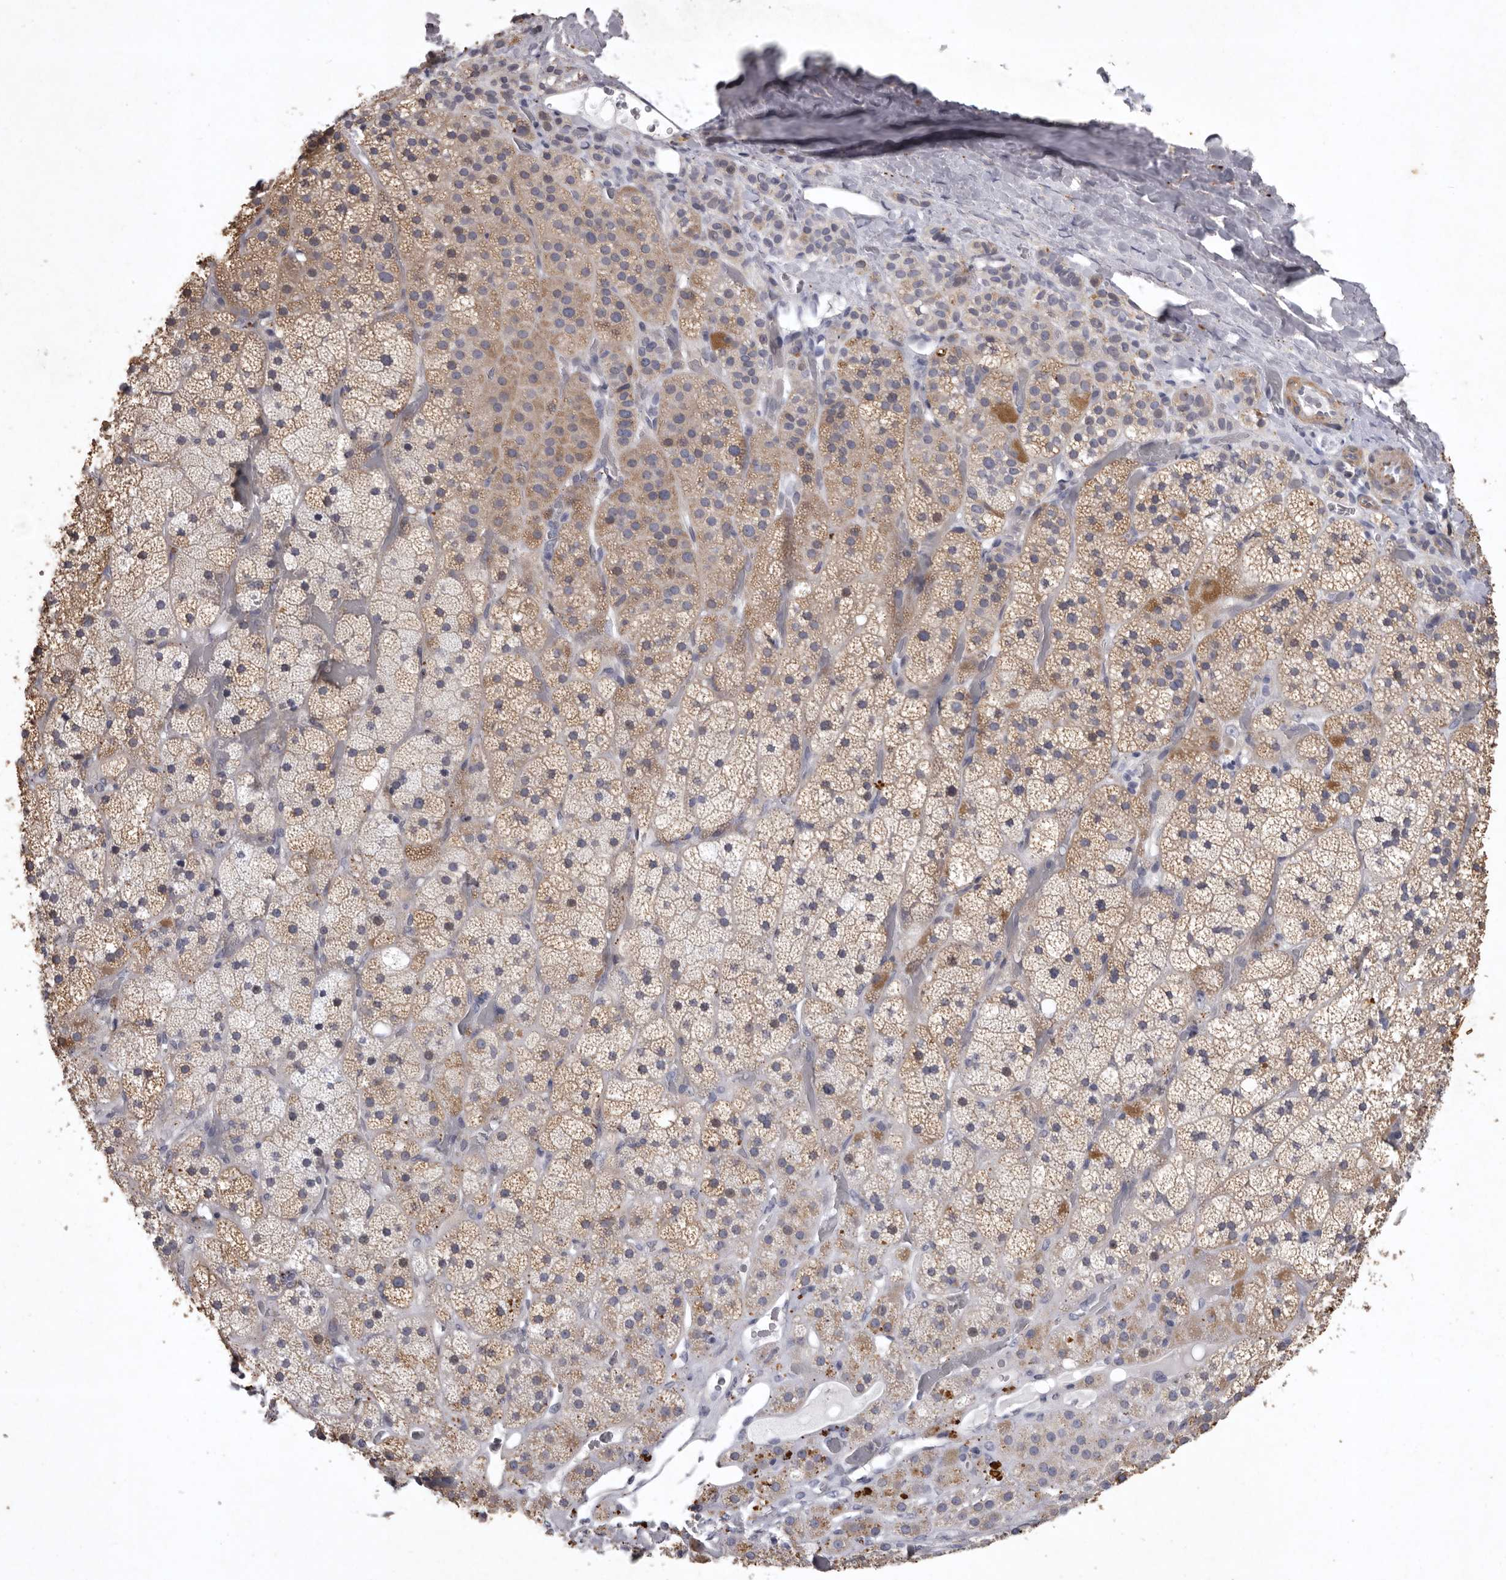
{"staining": {"intensity": "moderate", "quantity": ">75%", "location": "cytoplasmic/membranous"}, "tissue": "adrenal gland", "cell_type": "Glandular cells", "image_type": "normal", "snomed": [{"axis": "morphology", "description": "Normal tissue, NOS"}, {"axis": "topography", "description": "Adrenal gland"}], "caption": "Glandular cells exhibit moderate cytoplasmic/membranous positivity in approximately >75% of cells in benign adrenal gland.", "gene": "NKAIN4", "patient": {"sex": "male", "age": 57}}